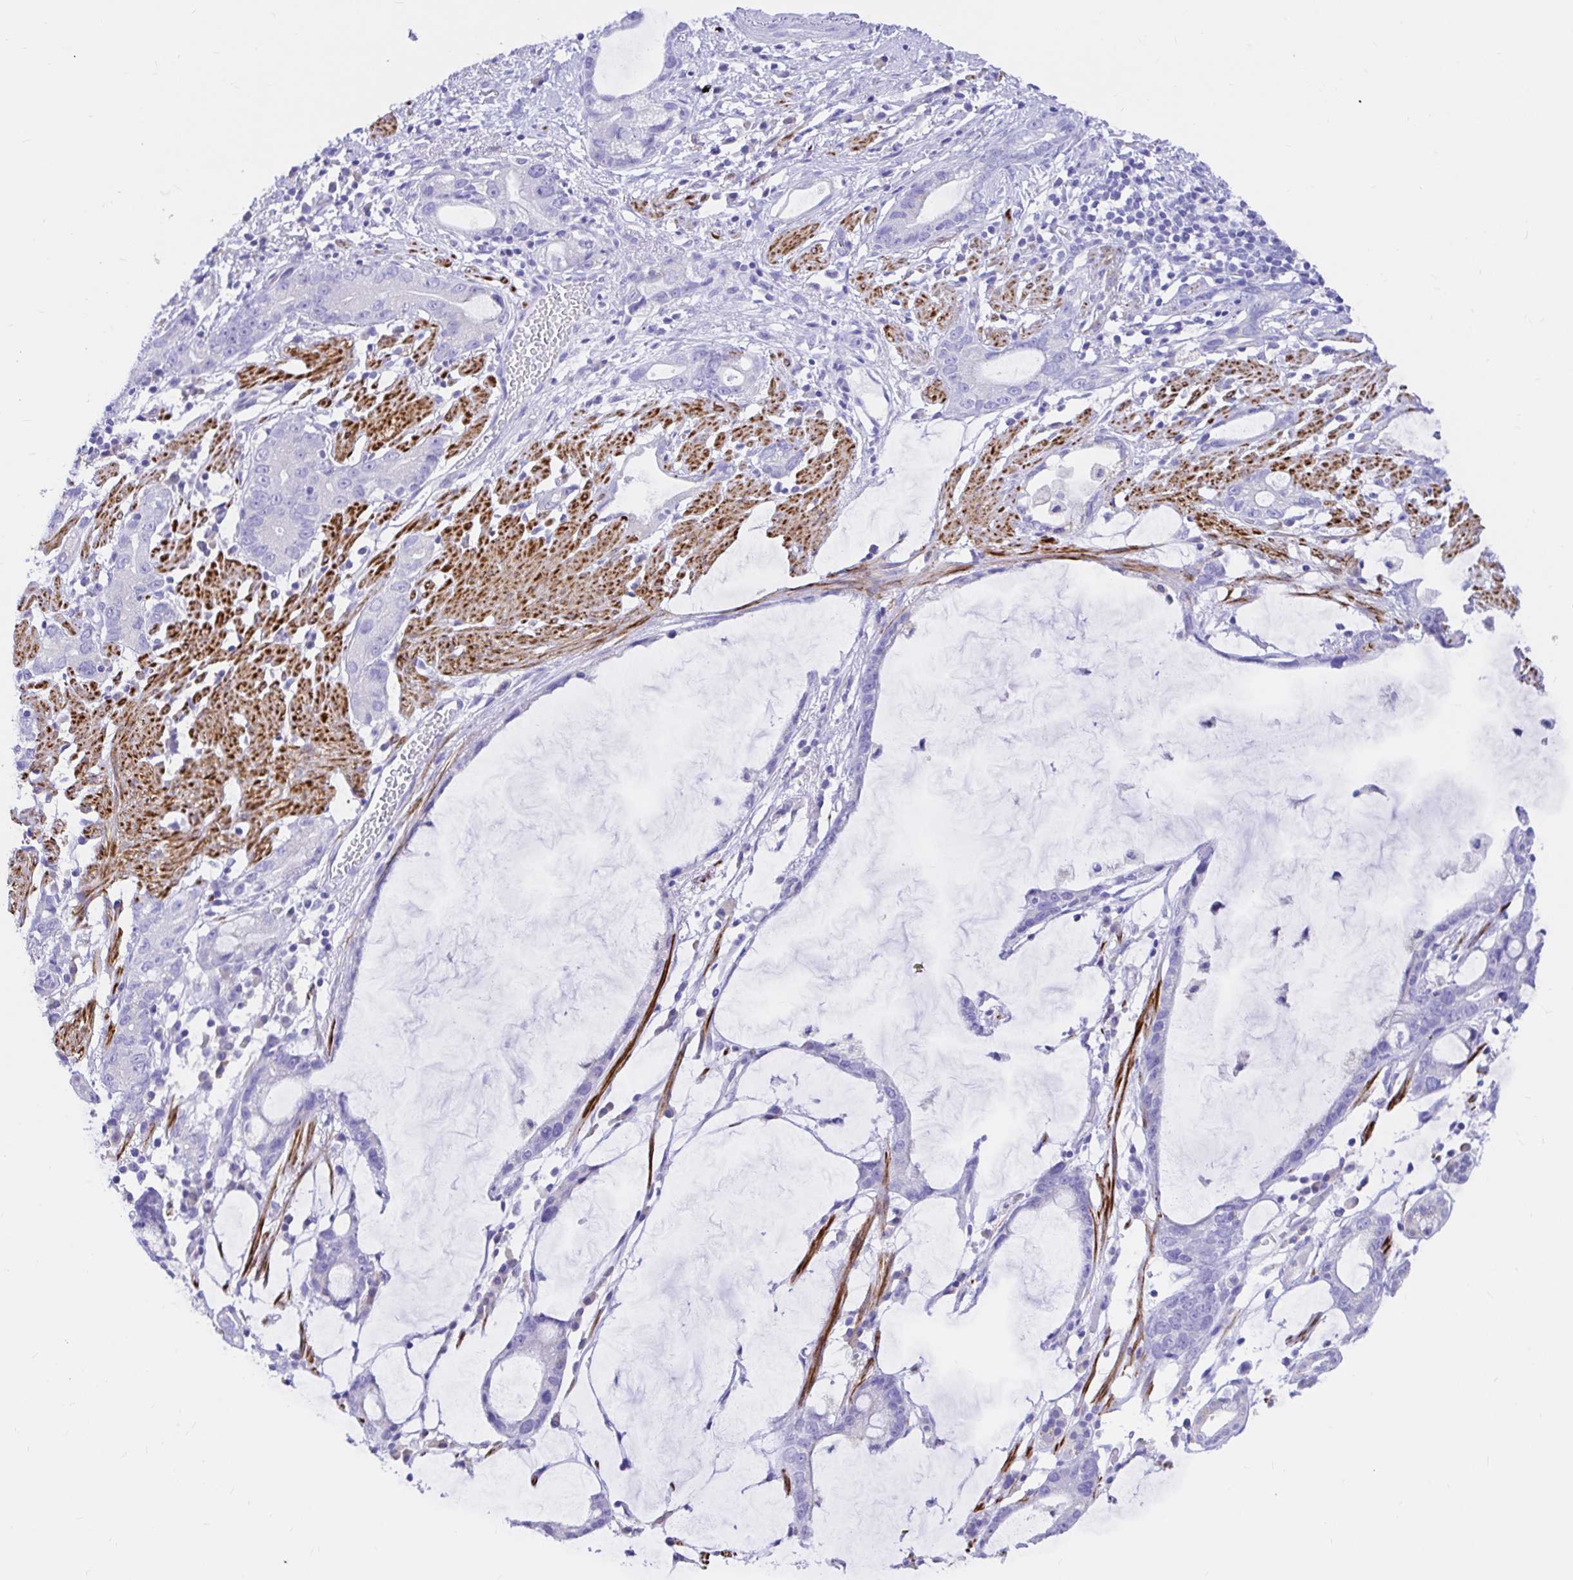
{"staining": {"intensity": "negative", "quantity": "none", "location": "none"}, "tissue": "stomach cancer", "cell_type": "Tumor cells", "image_type": "cancer", "snomed": [{"axis": "morphology", "description": "Adenocarcinoma, NOS"}, {"axis": "topography", "description": "Stomach"}], "caption": "DAB (3,3'-diaminobenzidine) immunohistochemical staining of stomach cancer displays no significant staining in tumor cells.", "gene": "BACE2", "patient": {"sex": "male", "age": 55}}